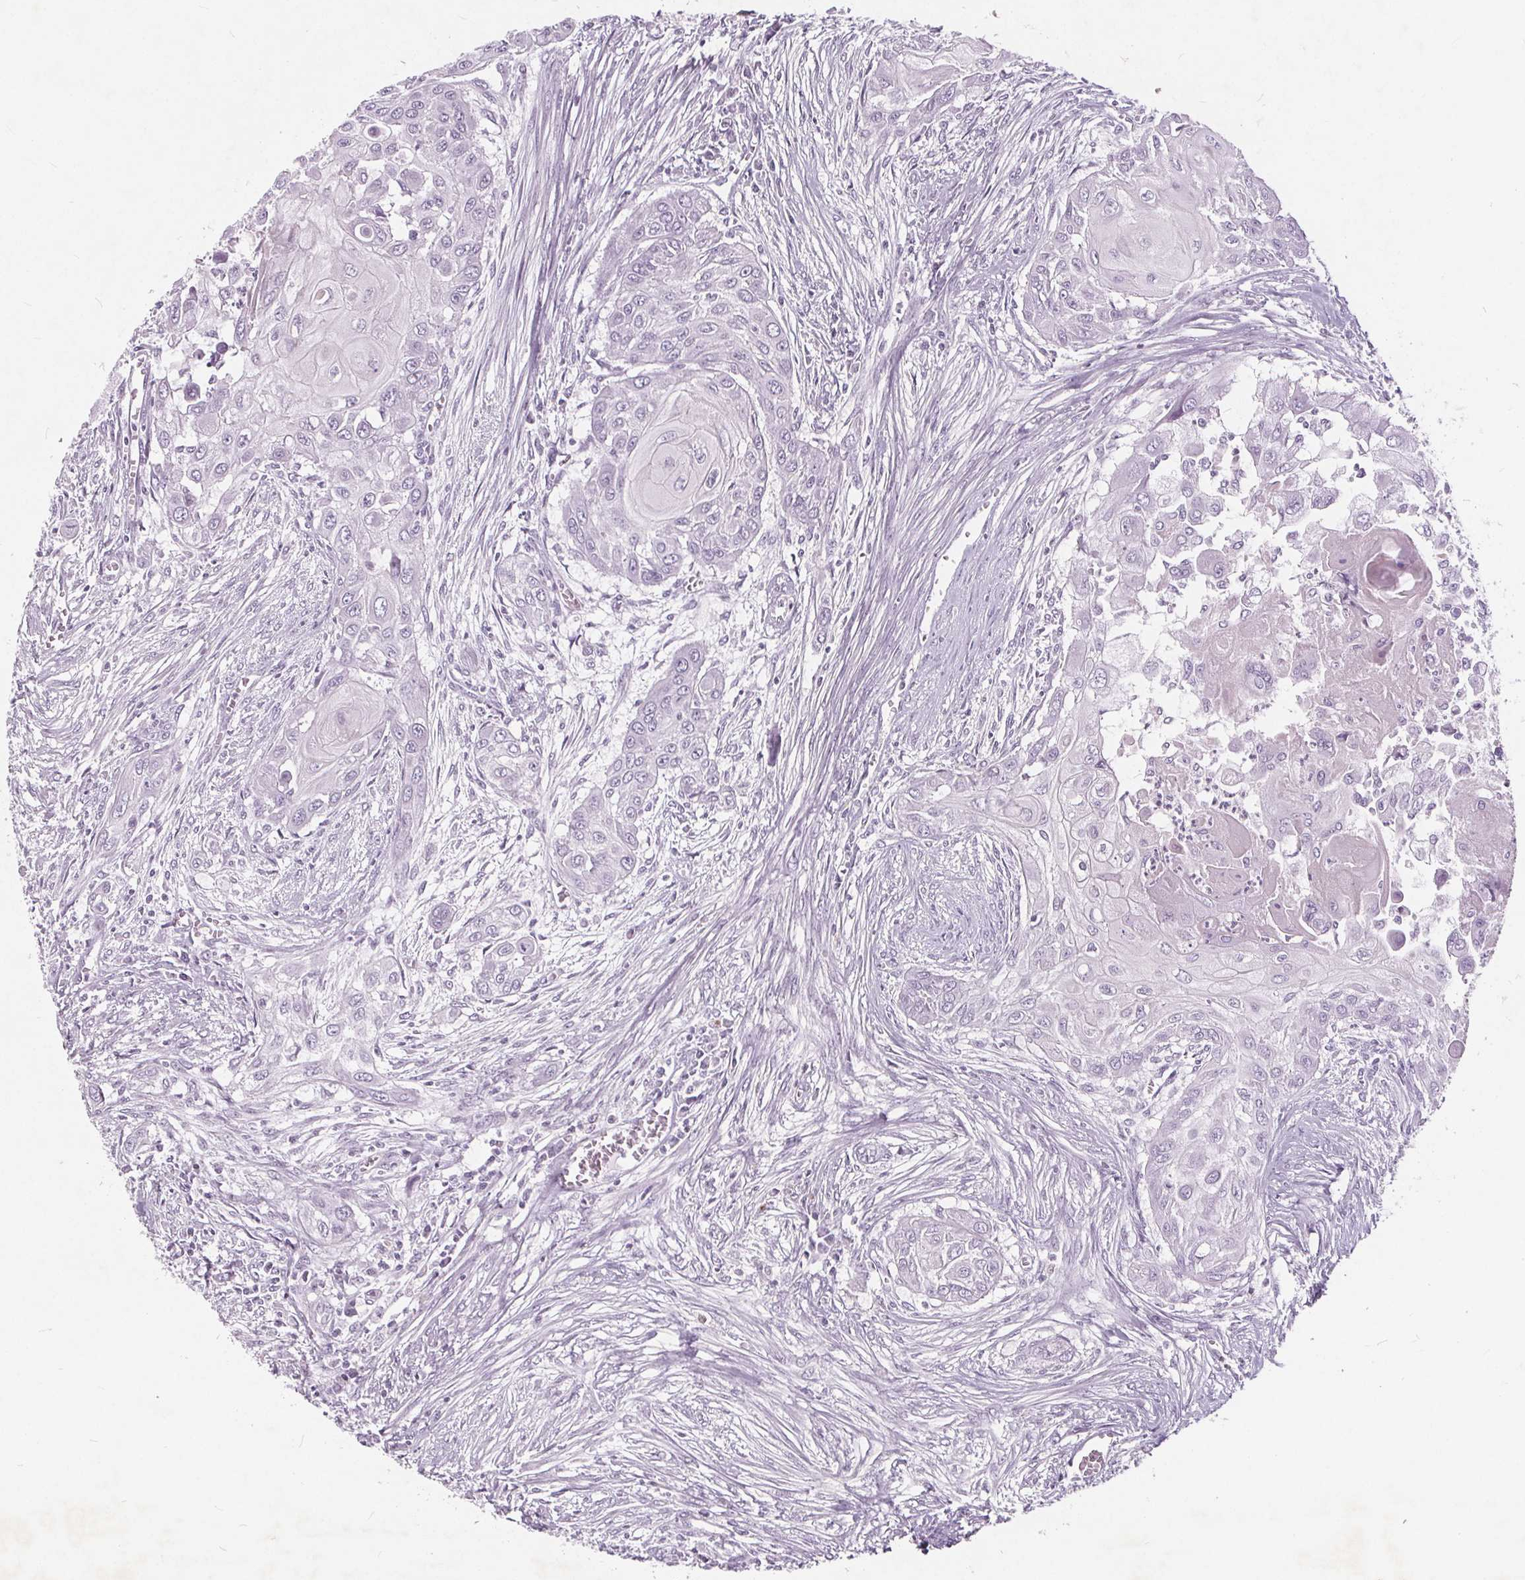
{"staining": {"intensity": "negative", "quantity": "none", "location": "none"}, "tissue": "head and neck cancer", "cell_type": "Tumor cells", "image_type": "cancer", "snomed": [{"axis": "morphology", "description": "Squamous cell carcinoma, NOS"}, {"axis": "topography", "description": "Oral tissue"}, {"axis": "topography", "description": "Head-Neck"}], "caption": "Head and neck cancer was stained to show a protein in brown. There is no significant expression in tumor cells.", "gene": "PLA2G2E", "patient": {"sex": "male", "age": 71}}